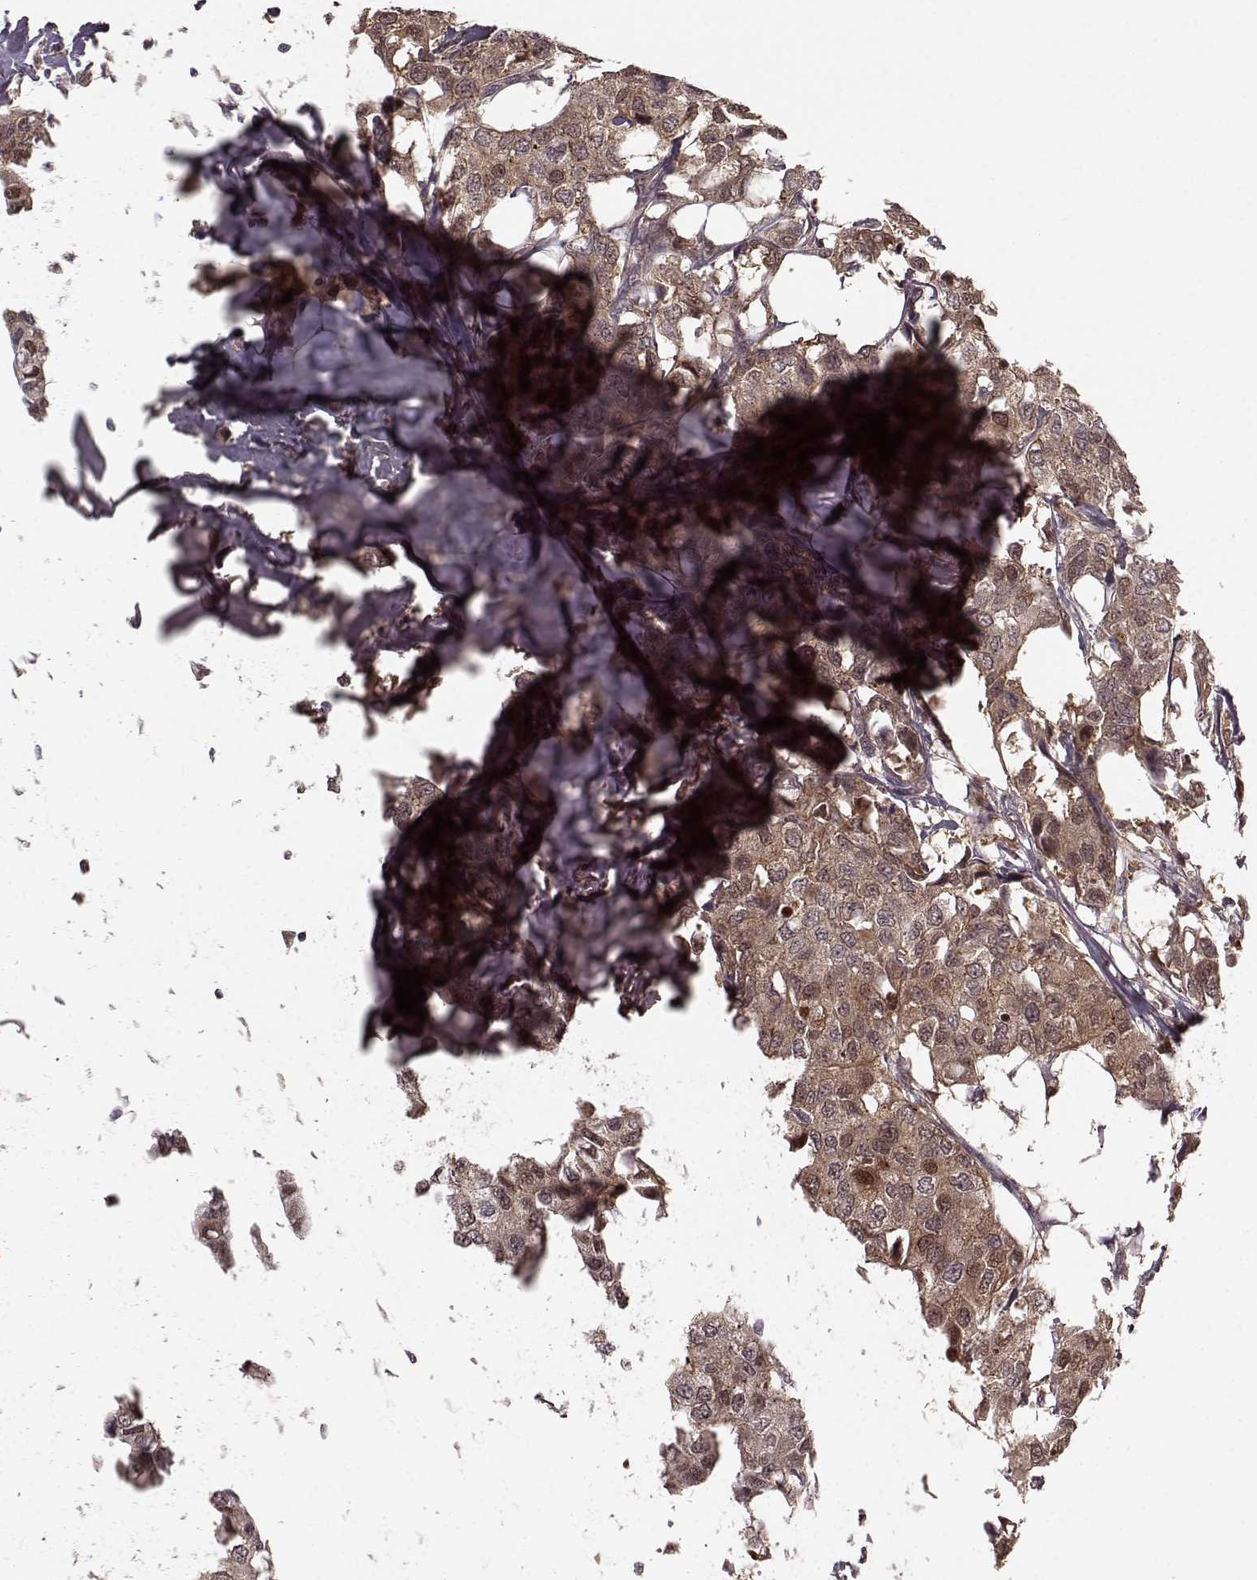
{"staining": {"intensity": "moderate", "quantity": ">75%", "location": "cytoplasmic/membranous"}, "tissue": "breast cancer", "cell_type": "Tumor cells", "image_type": "cancer", "snomed": [{"axis": "morphology", "description": "Duct carcinoma"}, {"axis": "topography", "description": "Breast"}], "caption": "A brown stain labels moderate cytoplasmic/membranous expression of a protein in human breast intraductal carcinoma tumor cells.", "gene": "GSS", "patient": {"sex": "female", "age": 80}}